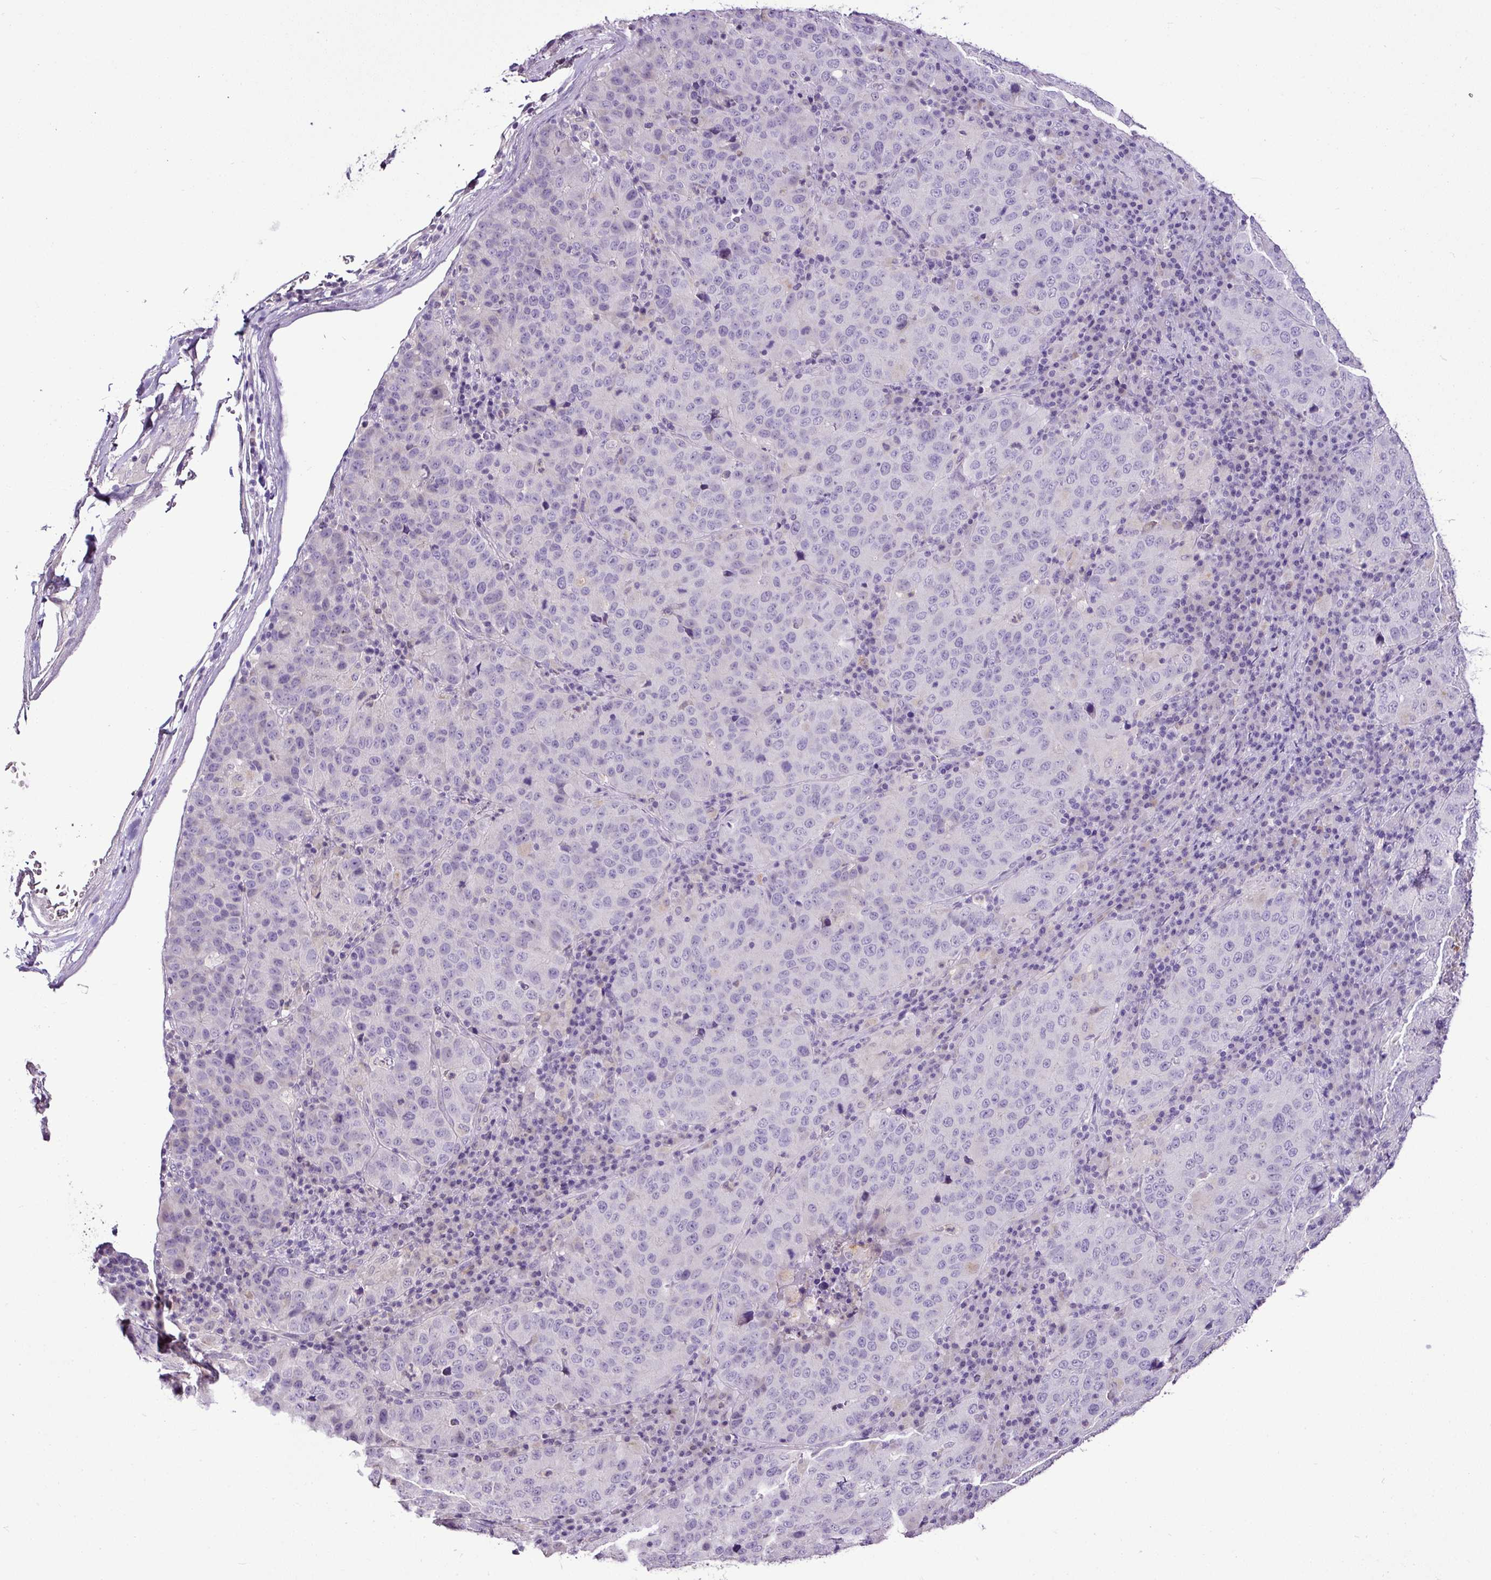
{"staining": {"intensity": "negative", "quantity": "none", "location": "none"}, "tissue": "stomach cancer", "cell_type": "Tumor cells", "image_type": "cancer", "snomed": [{"axis": "morphology", "description": "Adenocarcinoma, NOS"}, {"axis": "topography", "description": "Stomach"}], "caption": "Immunohistochemical staining of stomach cancer (adenocarcinoma) shows no significant staining in tumor cells.", "gene": "ESR1", "patient": {"sex": "male", "age": 71}}